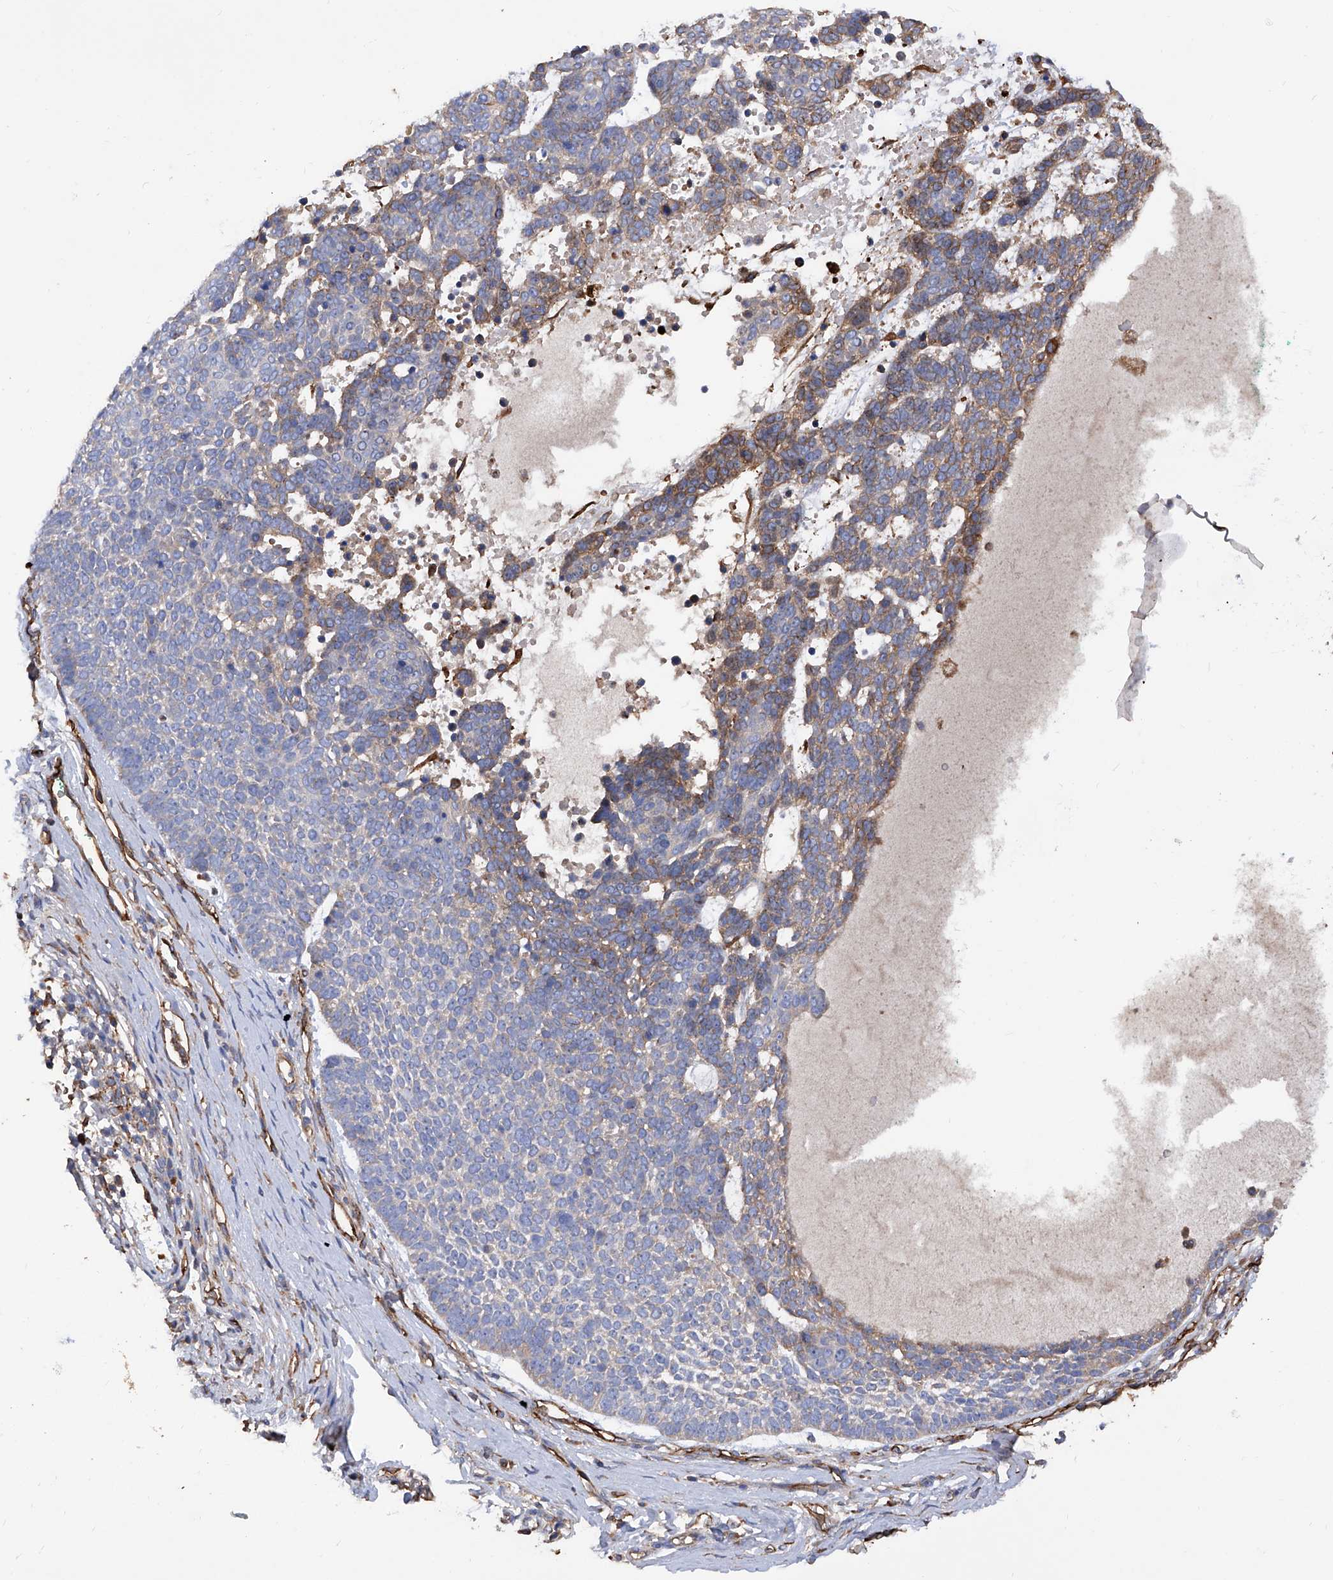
{"staining": {"intensity": "moderate", "quantity": "25%-75%", "location": "cytoplasmic/membranous"}, "tissue": "skin cancer", "cell_type": "Tumor cells", "image_type": "cancer", "snomed": [{"axis": "morphology", "description": "Basal cell carcinoma"}, {"axis": "topography", "description": "Skin"}], "caption": "Immunohistochemistry of human basal cell carcinoma (skin) exhibits medium levels of moderate cytoplasmic/membranous positivity in about 25%-75% of tumor cells.", "gene": "INPP5B", "patient": {"sex": "female", "age": 81}}